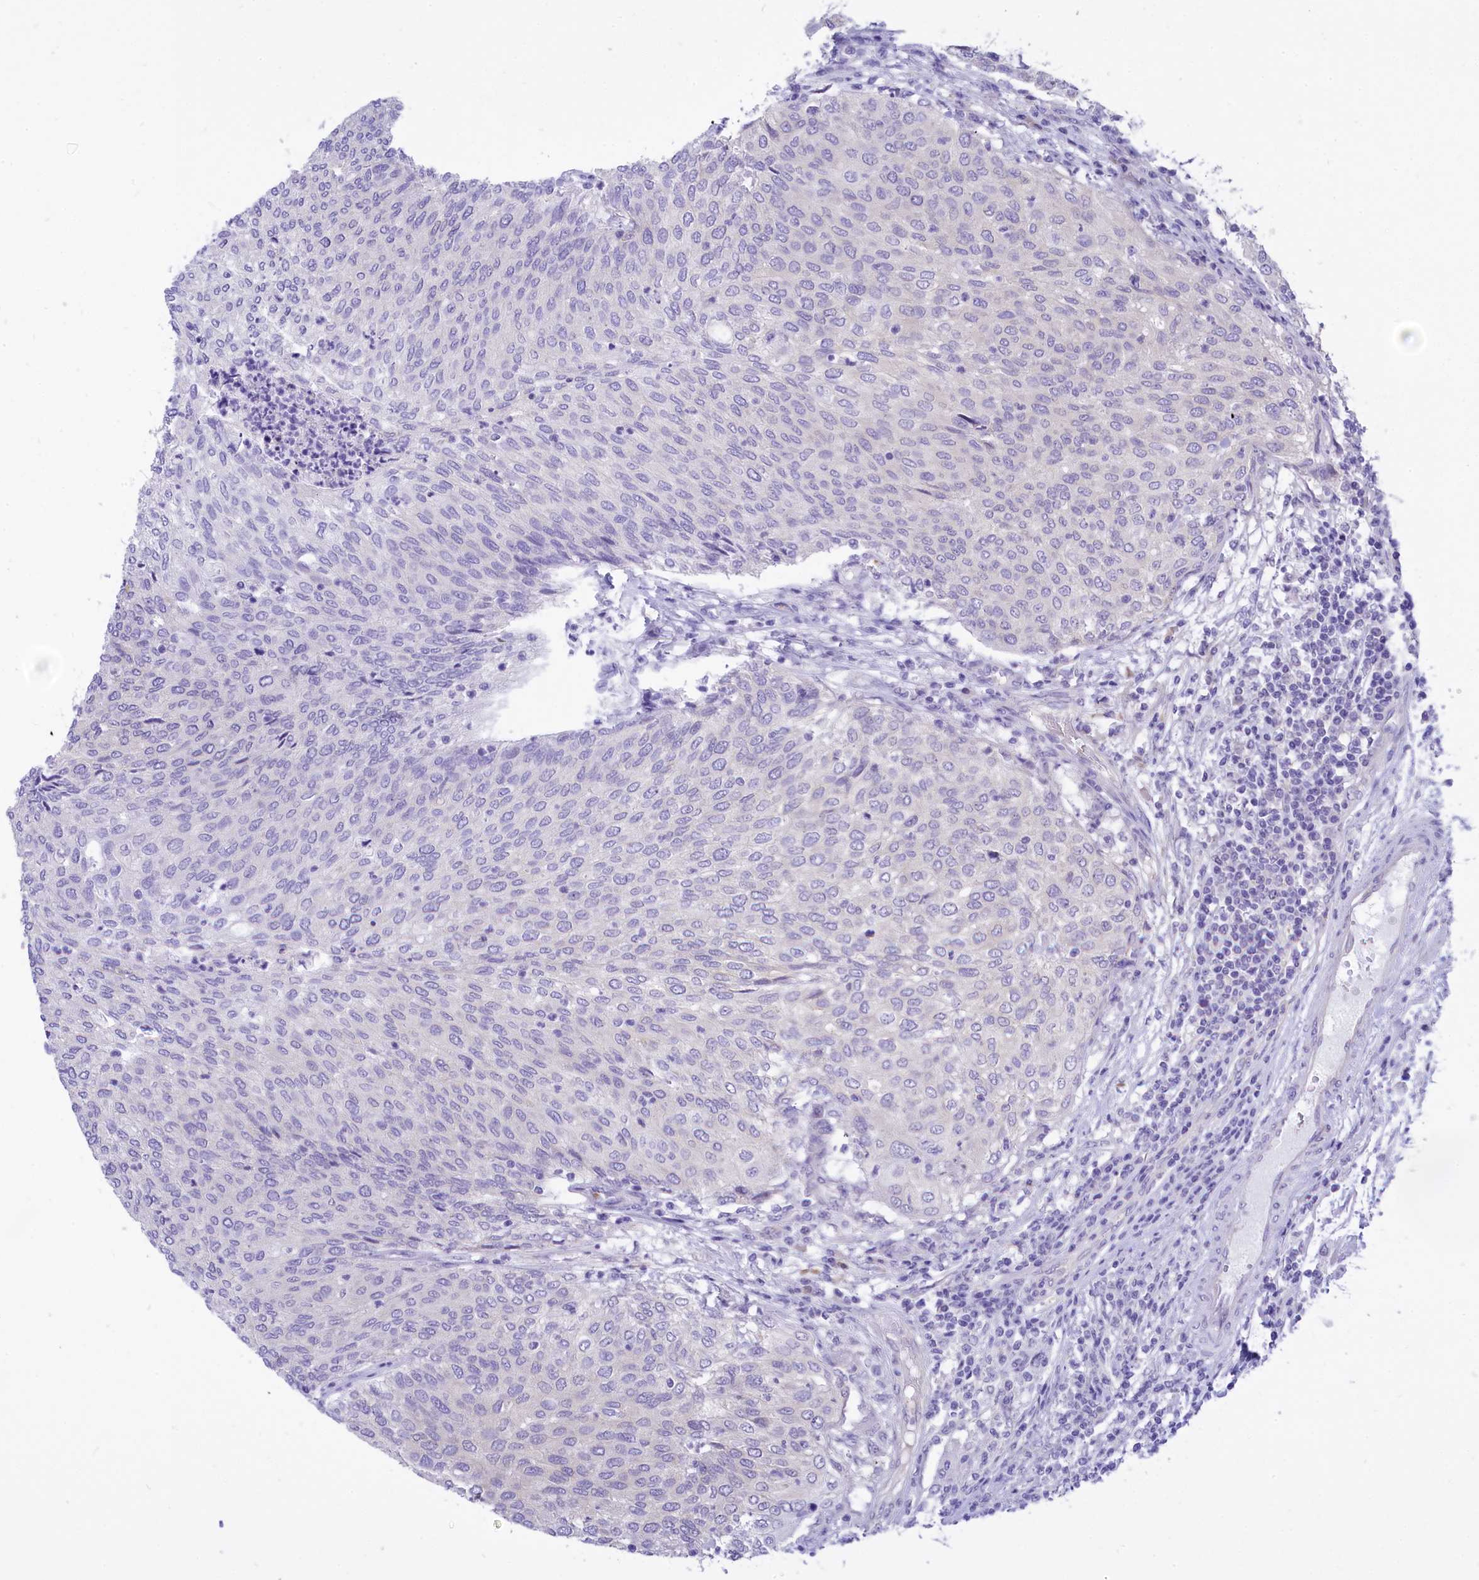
{"staining": {"intensity": "negative", "quantity": "none", "location": "none"}, "tissue": "urothelial cancer", "cell_type": "Tumor cells", "image_type": "cancer", "snomed": [{"axis": "morphology", "description": "Urothelial carcinoma, Low grade"}, {"axis": "topography", "description": "Urinary bladder"}], "caption": "Immunohistochemistry of human urothelial cancer demonstrates no positivity in tumor cells.", "gene": "DCAF16", "patient": {"sex": "female", "age": 79}}